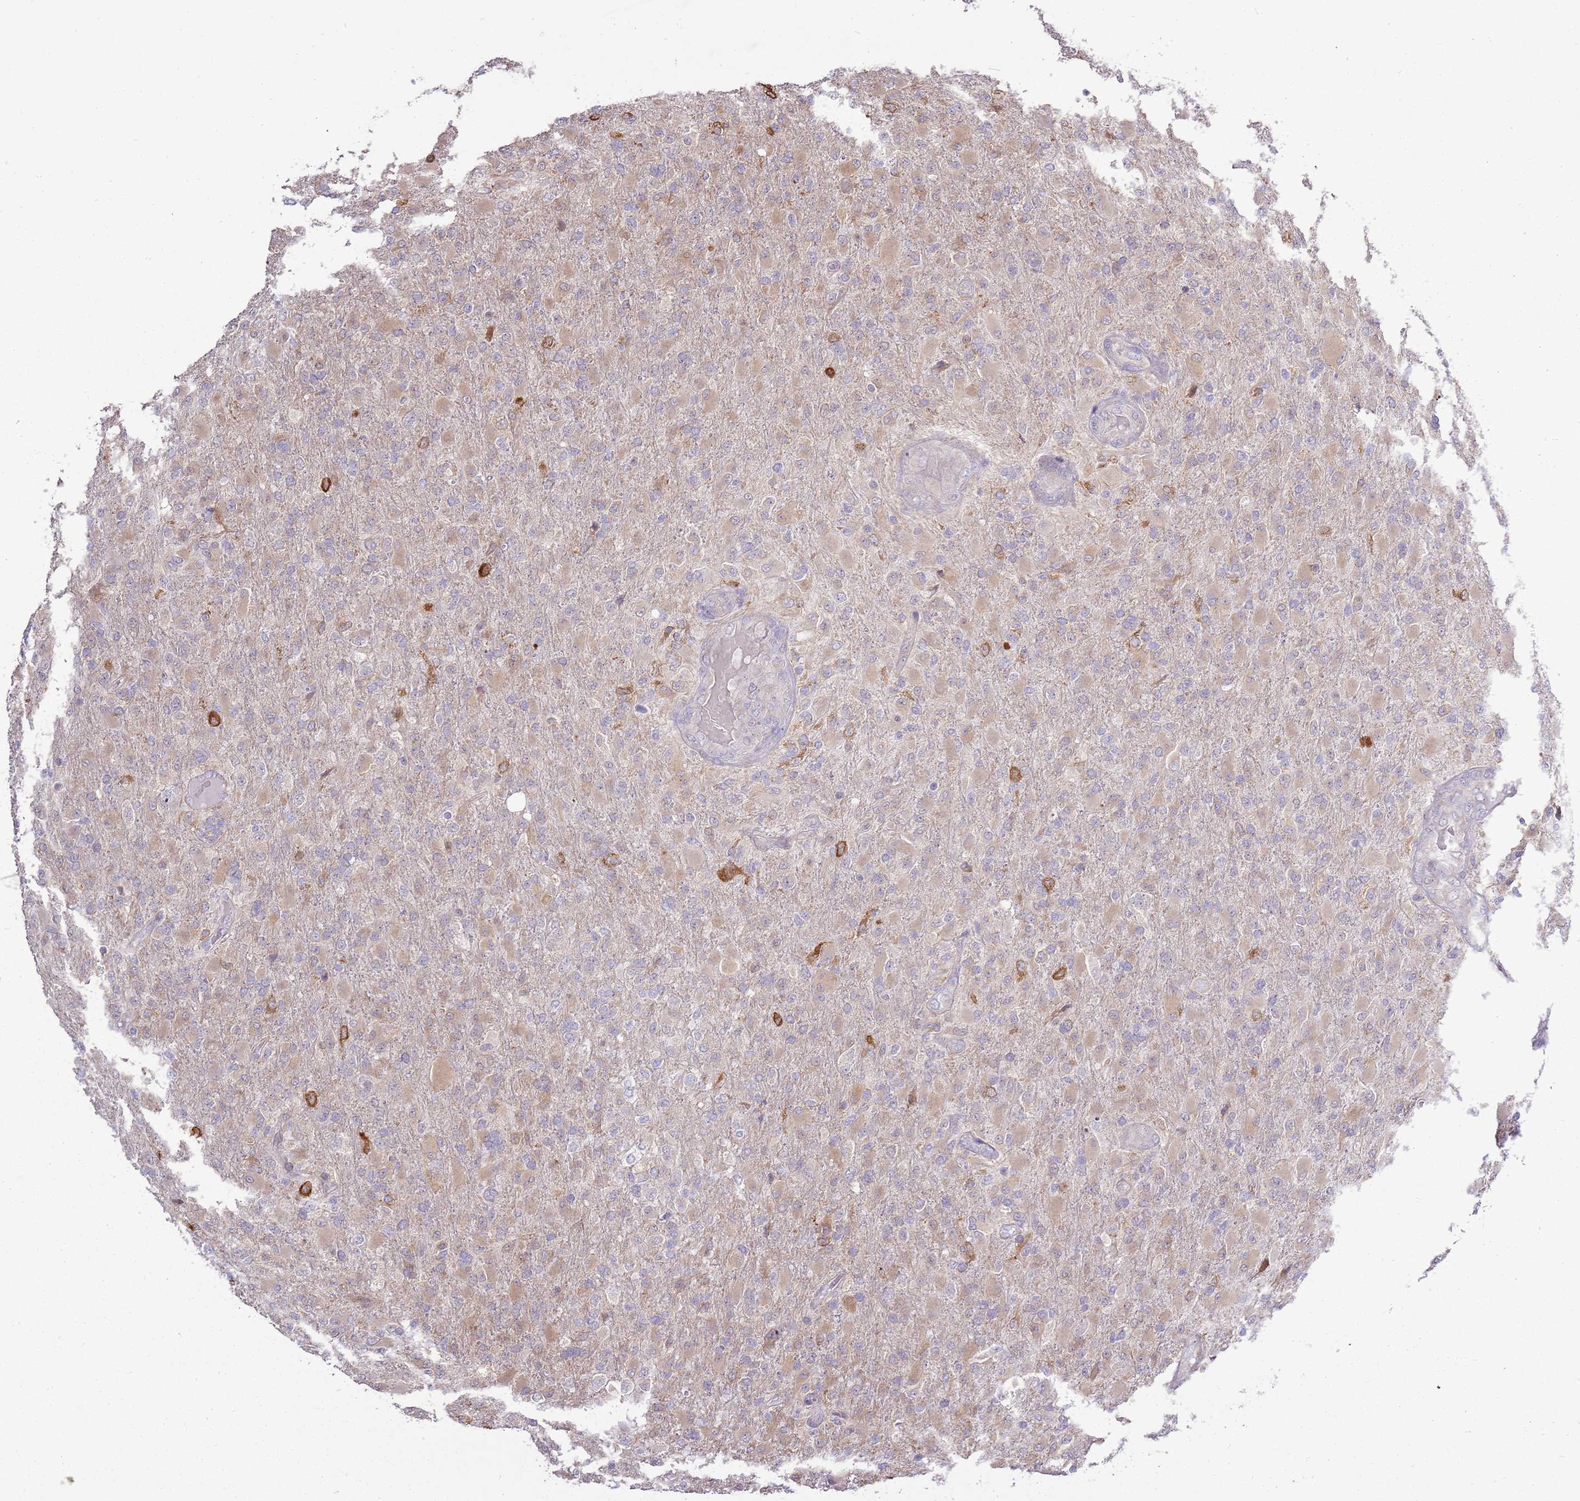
{"staining": {"intensity": "weak", "quantity": ">75%", "location": "cytoplasmic/membranous"}, "tissue": "glioma", "cell_type": "Tumor cells", "image_type": "cancer", "snomed": [{"axis": "morphology", "description": "Glioma, malignant, Low grade"}, {"axis": "topography", "description": "Brain"}], "caption": "A brown stain shows weak cytoplasmic/membranous positivity of a protein in glioma tumor cells.", "gene": "UGGT2", "patient": {"sex": "male", "age": 65}}